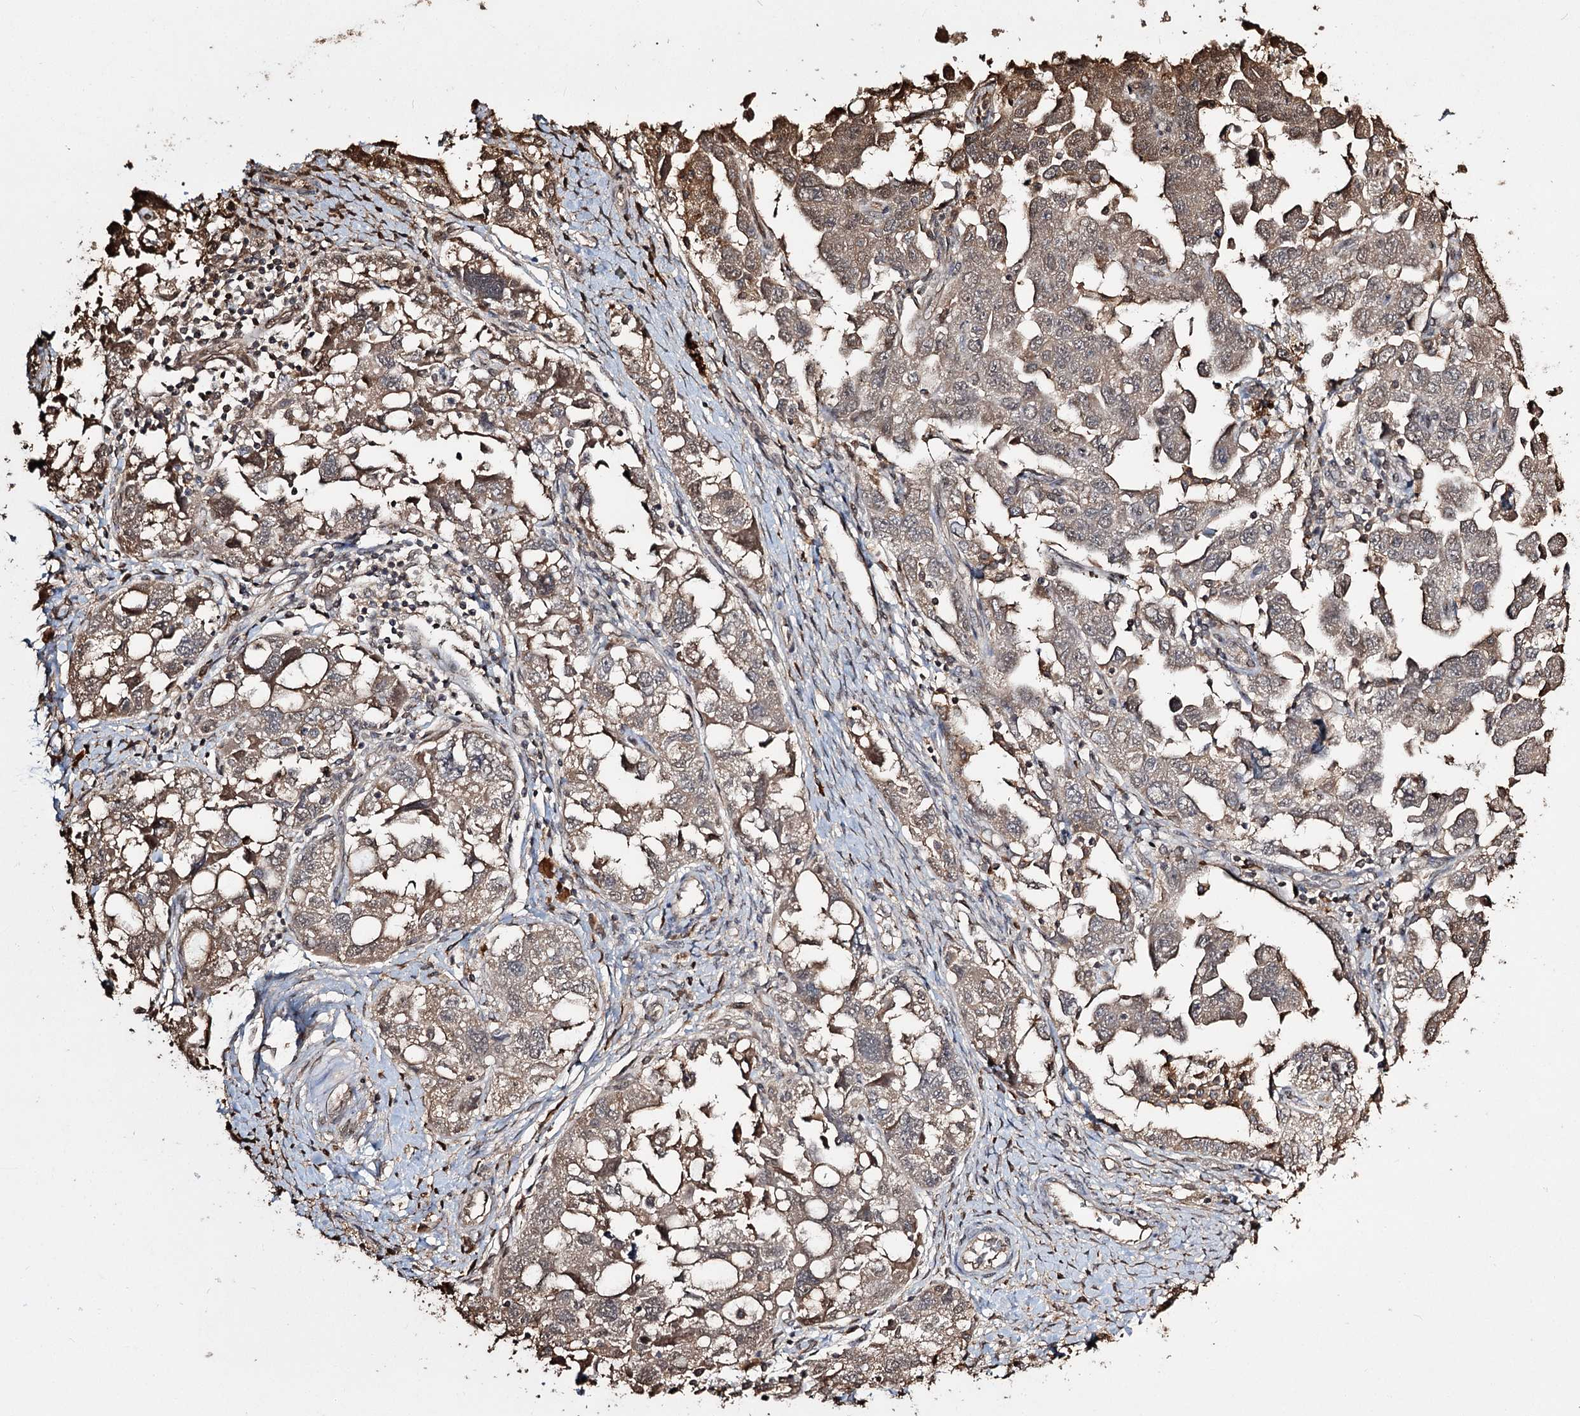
{"staining": {"intensity": "moderate", "quantity": ">75%", "location": "cytoplasmic/membranous"}, "tissue": "ovarian cancer", "cell_type": "Tumor cells", "image_type": "cancer", "snomed": [{"axis": "morphology", "description": "Carcinoma, NOS"}, {"axis": "morphology", "description": "Cystadenocarcinoma, serous, NOS"}, {"axis": "topography", "description": "Ovary"}], "caption": "Ovarian cancer was stained to show a protein in brown. There is medium levels of moderate cytoplasmic/membranous expression in approximately >75% of tumor cells.", "gene": "PLCH1", "patient": {"sex": "female", "age": 69}}